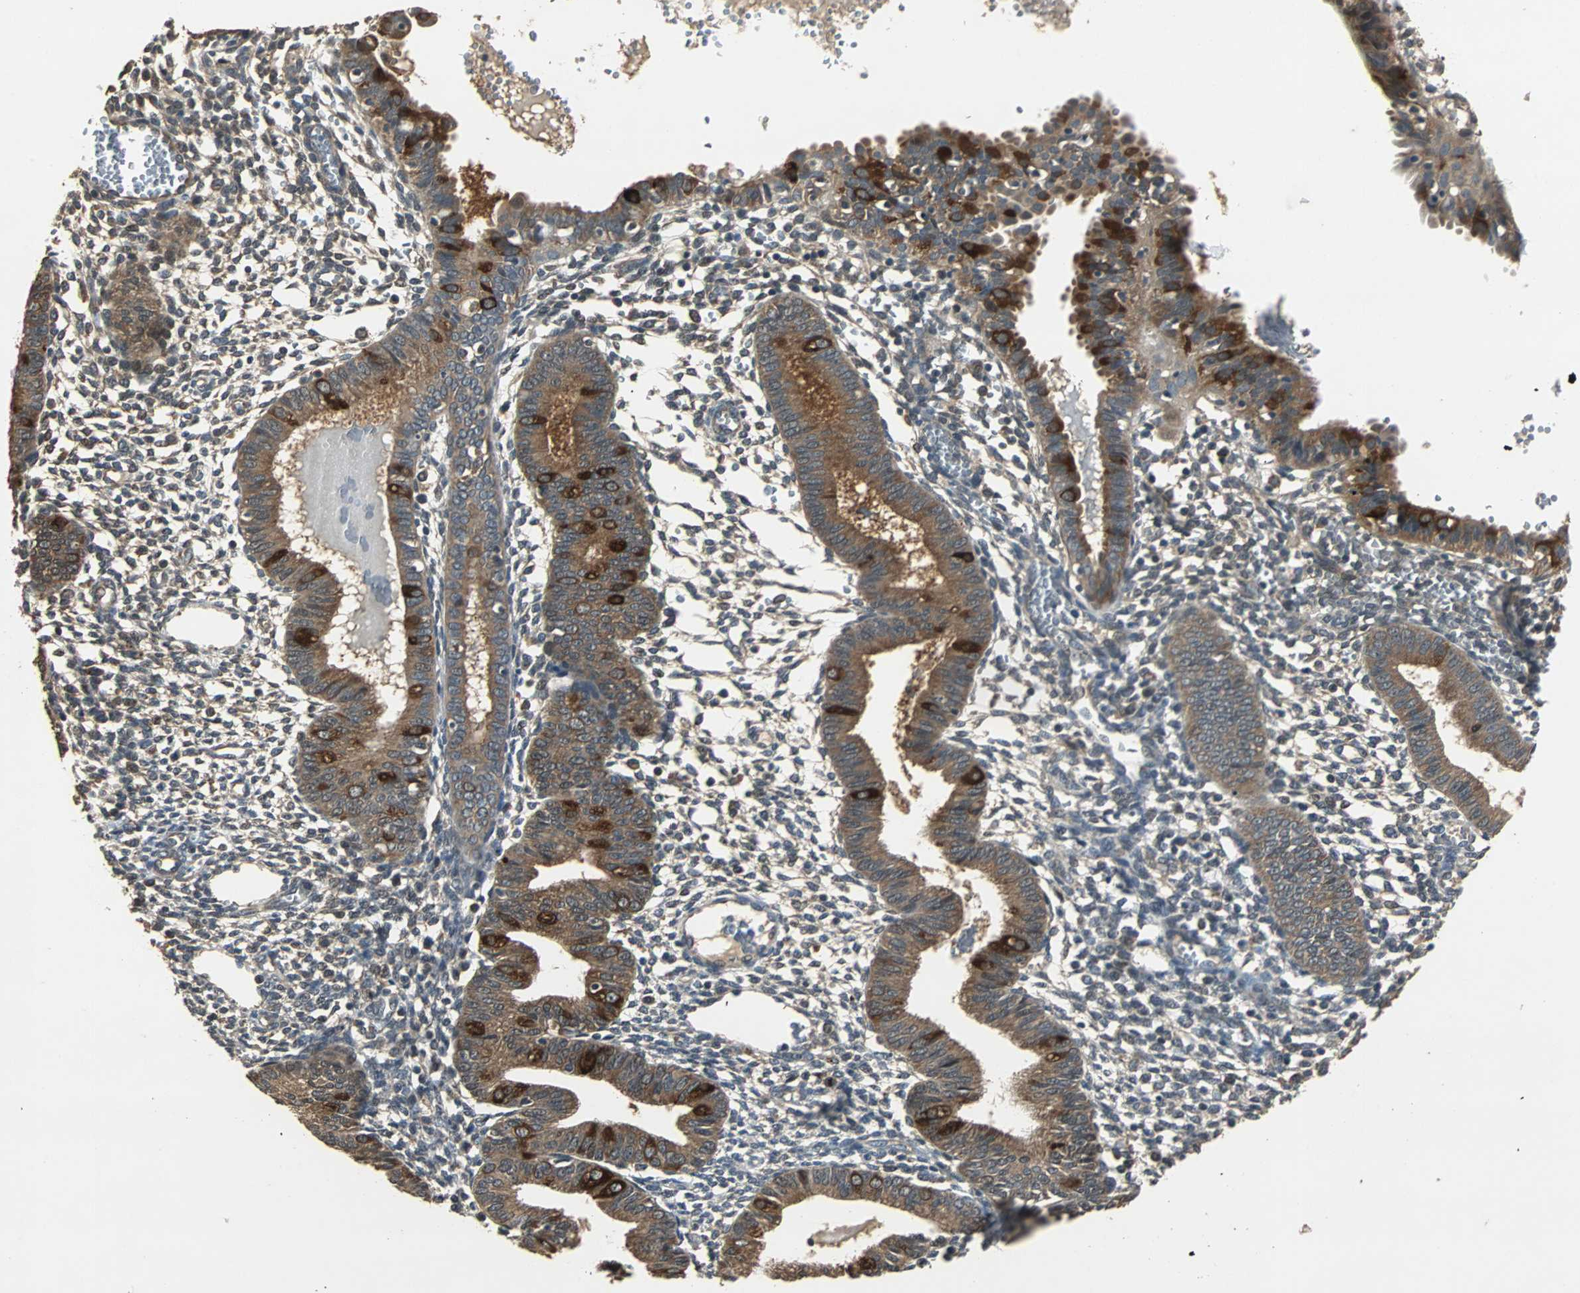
{"staining": {"intensity": "weak", "quantity": "25%-75%", "location": "cytoplasmic/membranous"}, "tissue": "endometrium", "cell_type": "Cells in endometrial stroma", "image_type": "normal", "snomed": [{"axis": "morphology", "description": "Normal tissue, NOS"}, {"axis": "topography", "description": "Endometrium"}], "caption": "Immunohistochemistry of benign endometrium shows low levels of weak cytoplasmic/membranous expression in approximately 25%-75% of cells in endometrial stroma.", "gene": "ABHD2", "patient": {"sex": "female", "age": 61}}